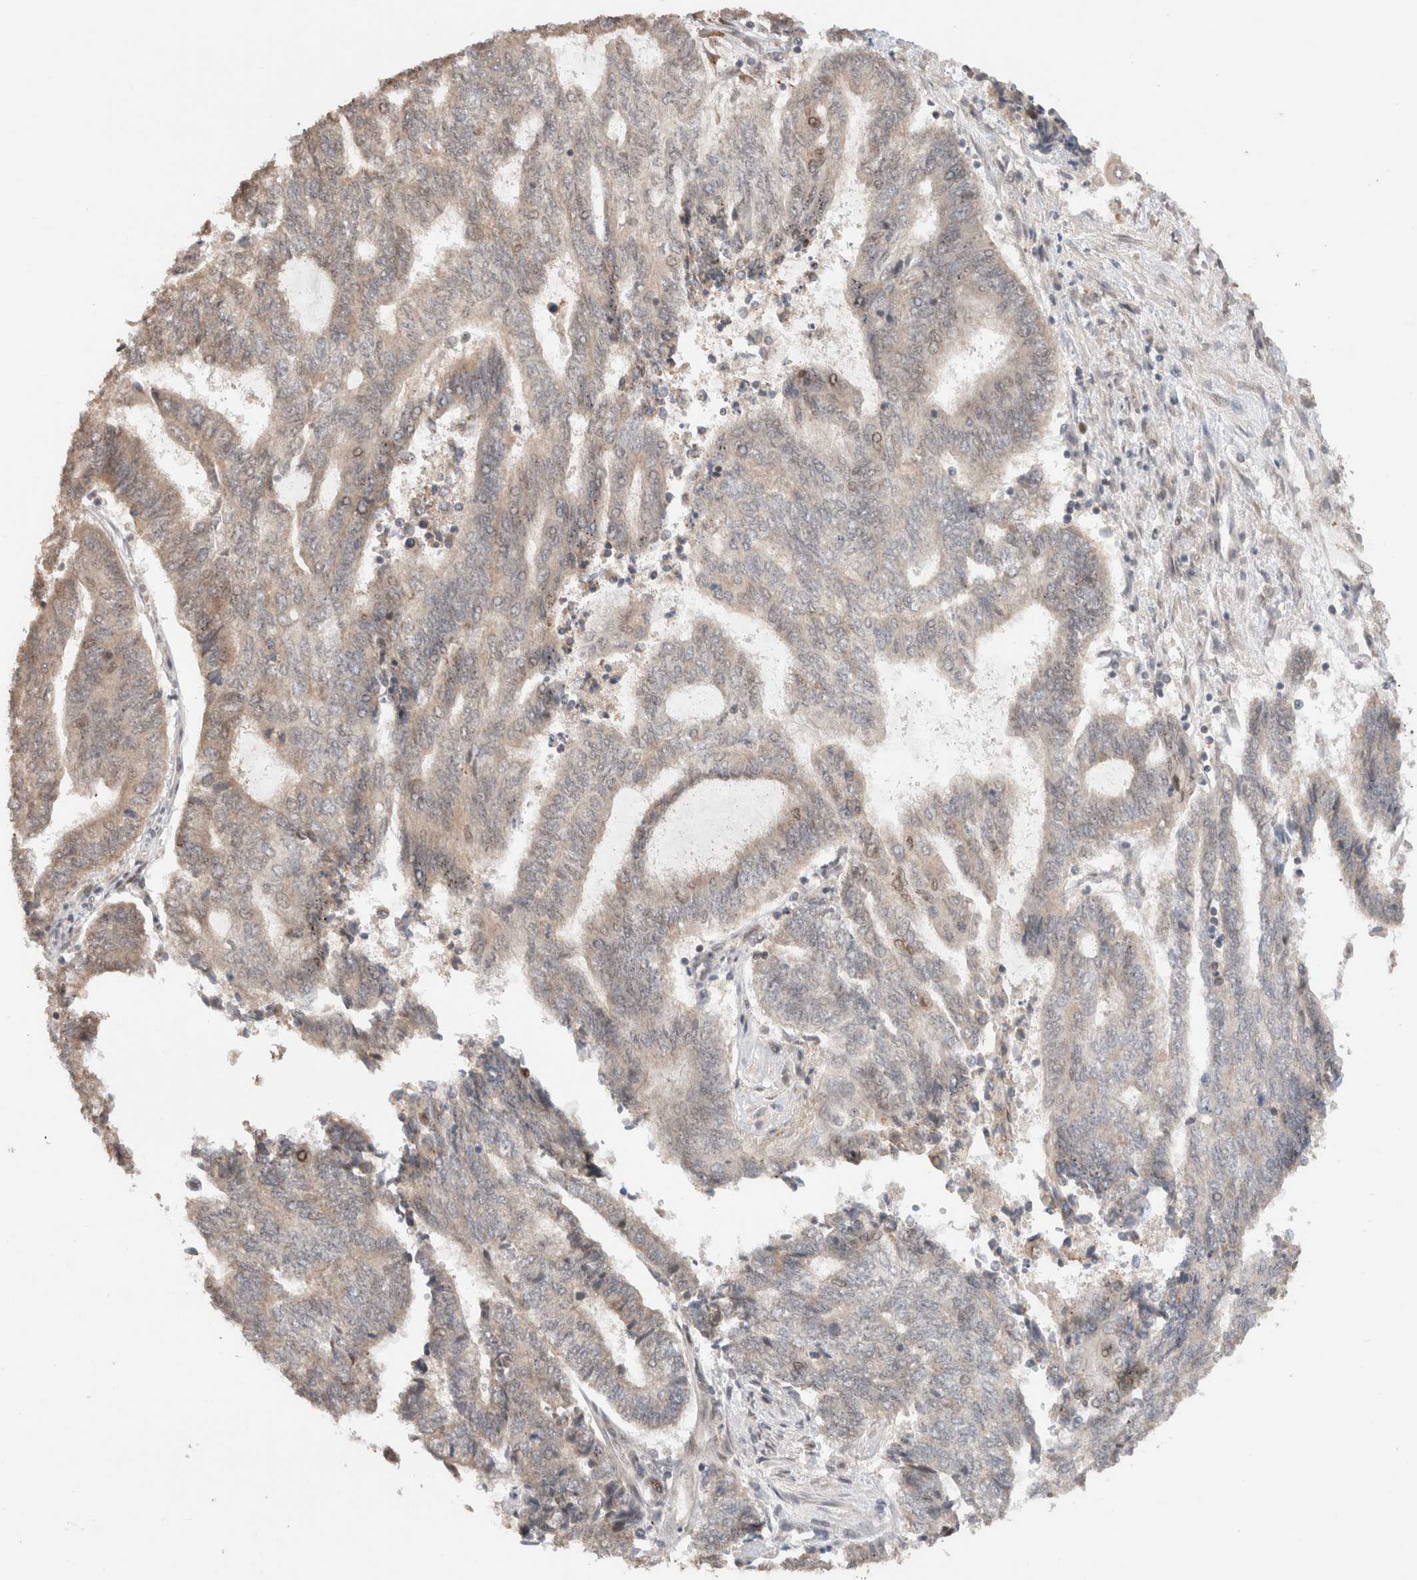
{"staining": {"intensity": "weak", "quantity": "25%-75%", "location": "cytoplasmic/membranous,nuclear"}, "tissue": "endometrial cancer", "cell_type": "Tumor cells", "image_type": "cancer", "snomed": [{"axis": "morphology", "description": "Adenocarcinoma, NOS"}, {"axis": "topography", "description": "Uterus"}, {"axis": "topography", "description": "Endometrium"}], "caption": "Human endometrial adenocarcinoma stained with a protein marker shows weak staining in tumor cells.", "gene": "TPR", "patient": {"sex": "female", "age": 70}}